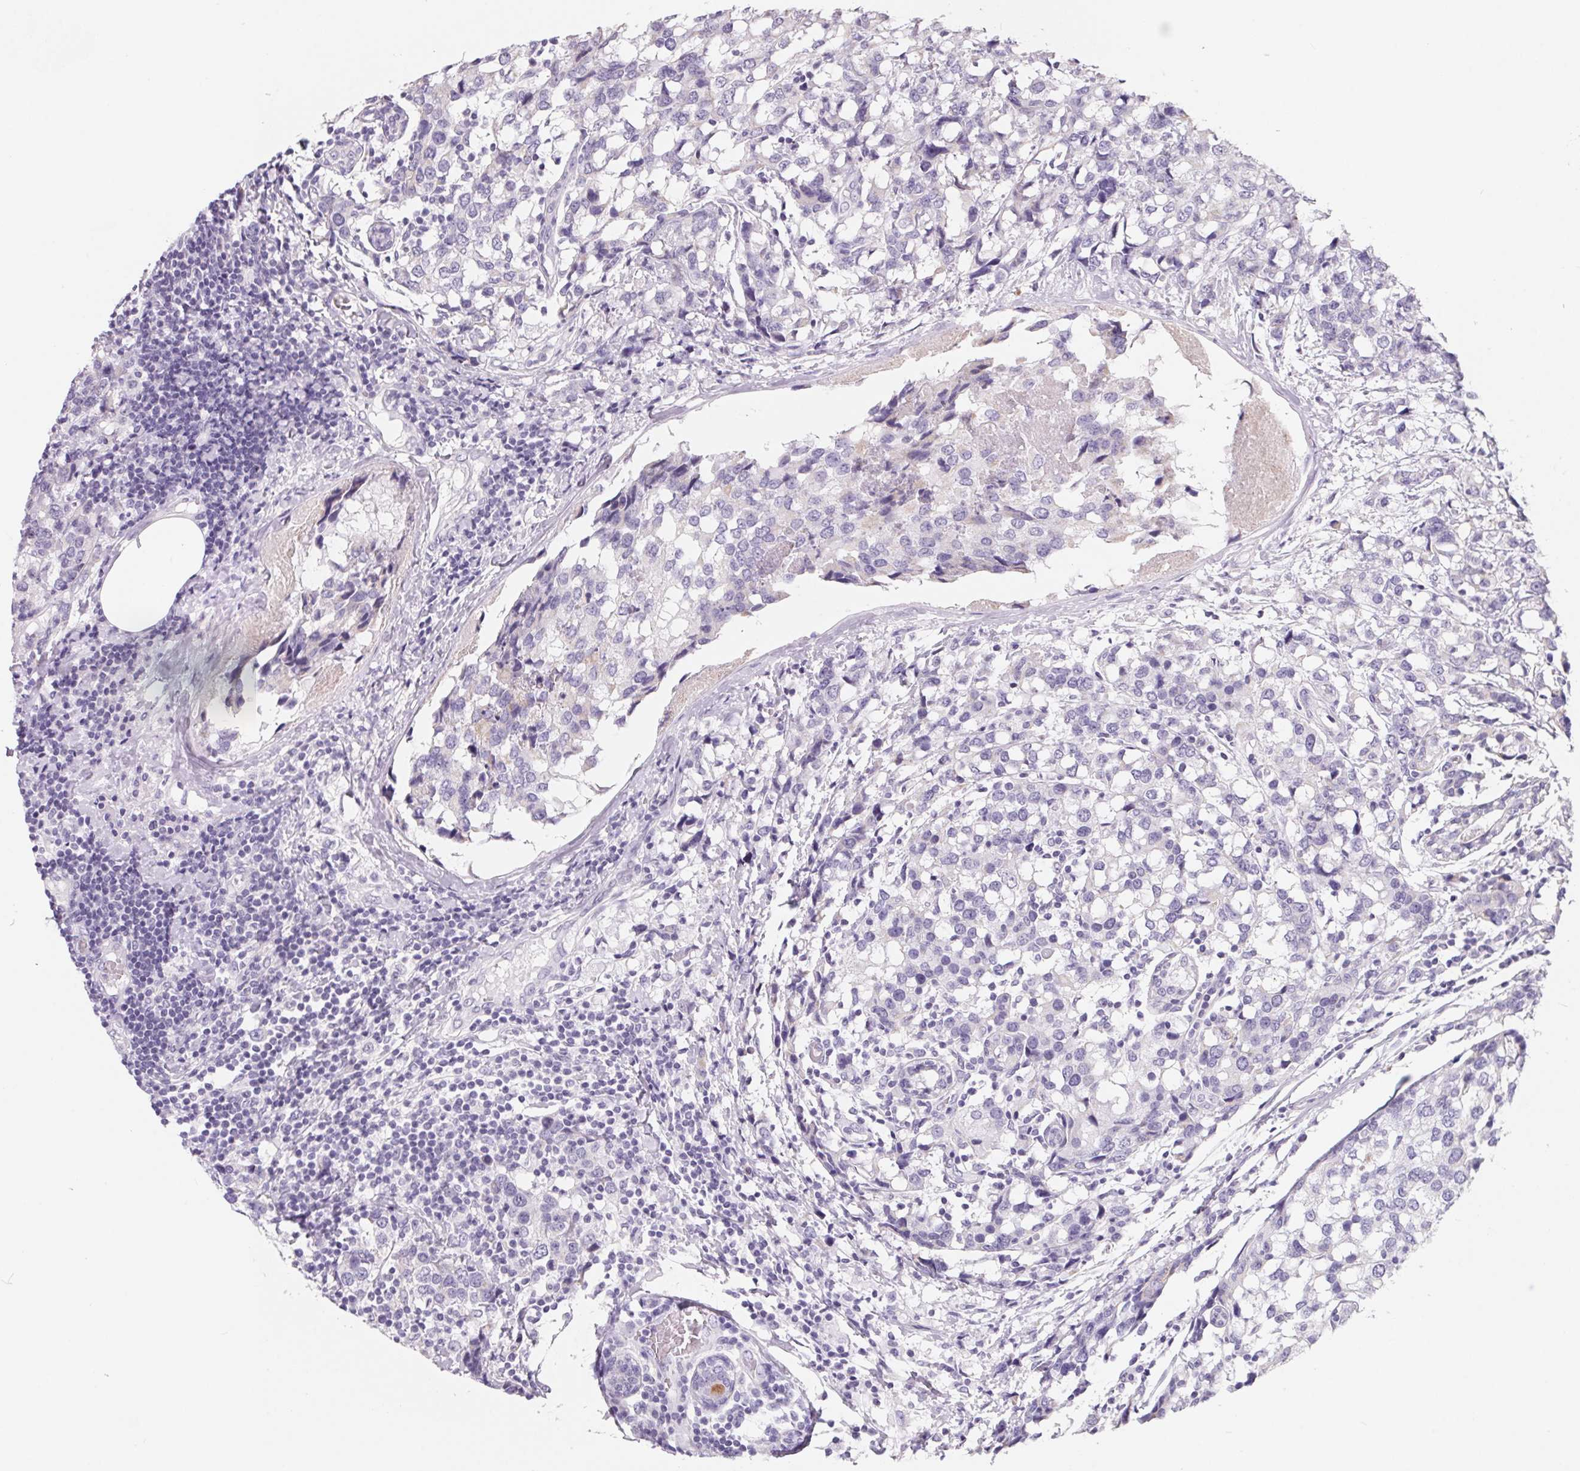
{"staining": {"intensity": "negative", "quantity": "none", "location": "none"}, "tissue": "breast cancer", "cell_type": "Tumor cells", "image_type": "cancer", "snomed": [{"axis": "morphology", "description": "Lobular carcinoma"}, {"axis": "topography", "description": "Breast"}], "caption": "High power microscopy micrograph of an IHC histopathology image of breast cancer (lobular carcinoma), revealing no significant positivity in tumor cells. The staining is performed using DAB brown chromogen with nuclei counter-stained in using hematoxylin.", "gene": "FDX1", "patient": {"sex": "female", "age": 59}}